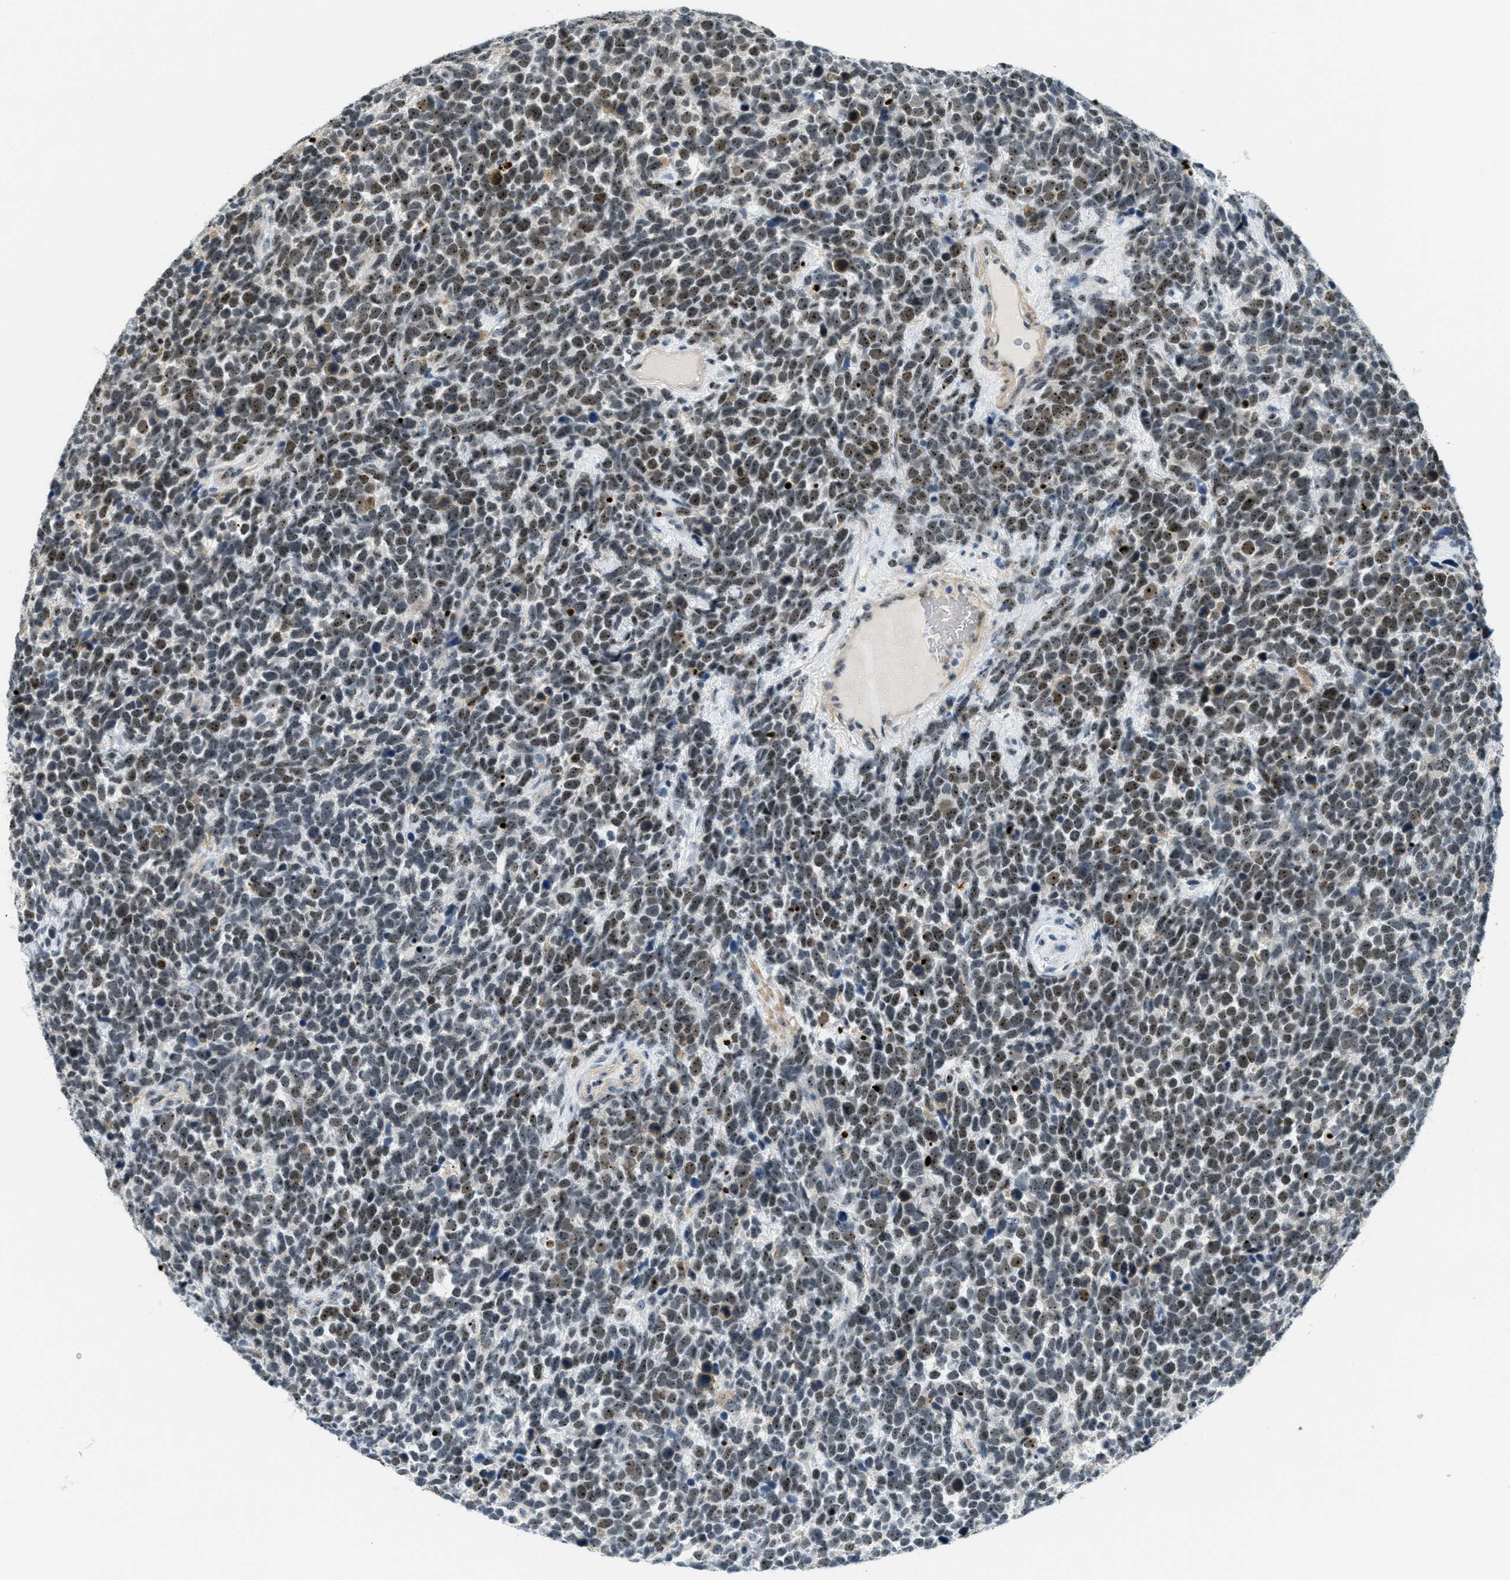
{"staining": {"intensity": "moderate", "quantity": "25%-75%", "location": "nuclear"}, "tissue": "urothelial cancer", "cell_type": "Tumor cells", "image_type": "cancer", "snomed": [{"axis": "morphology", "description": "Urothelial carcinoma, High grade"}, {"axis": "topography", "description": "Urinary bladder"}], "caption": "Immunohistochemistry (IHC) (DAB (3,3'-diaminobenzidine)) staining of human urothelial carcinoma (high-grade) reveals moderate nuclear protein staining in approximately 25%-75% of tumor cells. The staining was performed using DAB to visualize the protein expression in brown, while the nuclei were stained in blue with hematoxylin (Magnification: 20x).", "gene": "DDX47", "patient": {"sex": "female", "age": 82}}